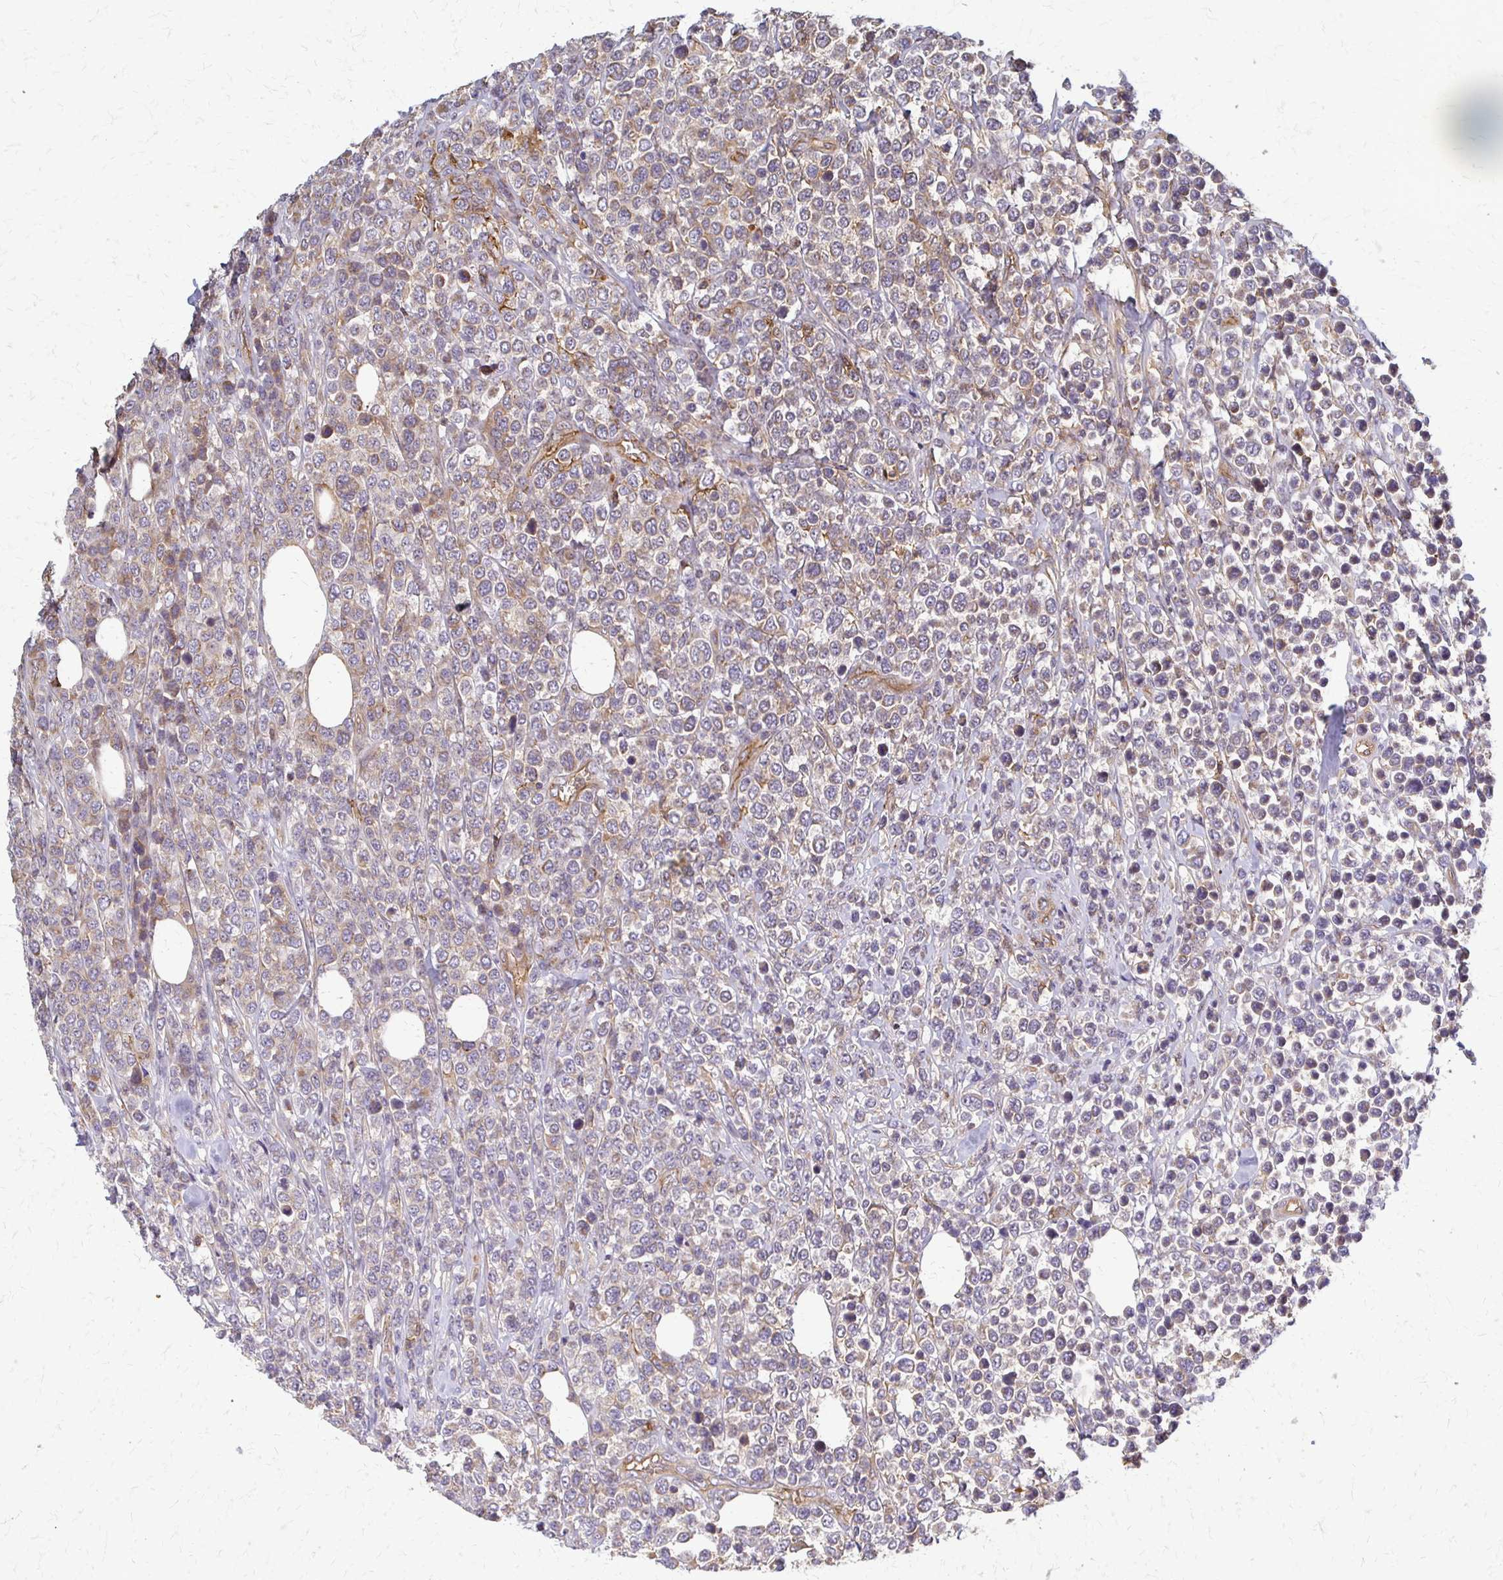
{"staining": {"intensity": "weak", "quantity": "<25%", "location": "cytoplasmic/membranous"}, "tissue": "lymphoma", "cell_type": "Tumor cells", "image_type": "cancer", "snomed": [{"axis": "morphology", "description": "Malignant lymphoma, non-Hodgkin's type, High grade"}, {"axis": "topography", "description": "Soft tissue"}], "caption": "Immunohistochemical staining of human high-grade malignant lymphoma, non-Hodgkin's type shows no significant expression in tumor cells.", "gene": "SLC9A9", "patient": {"sex": "female", "age": 56}}